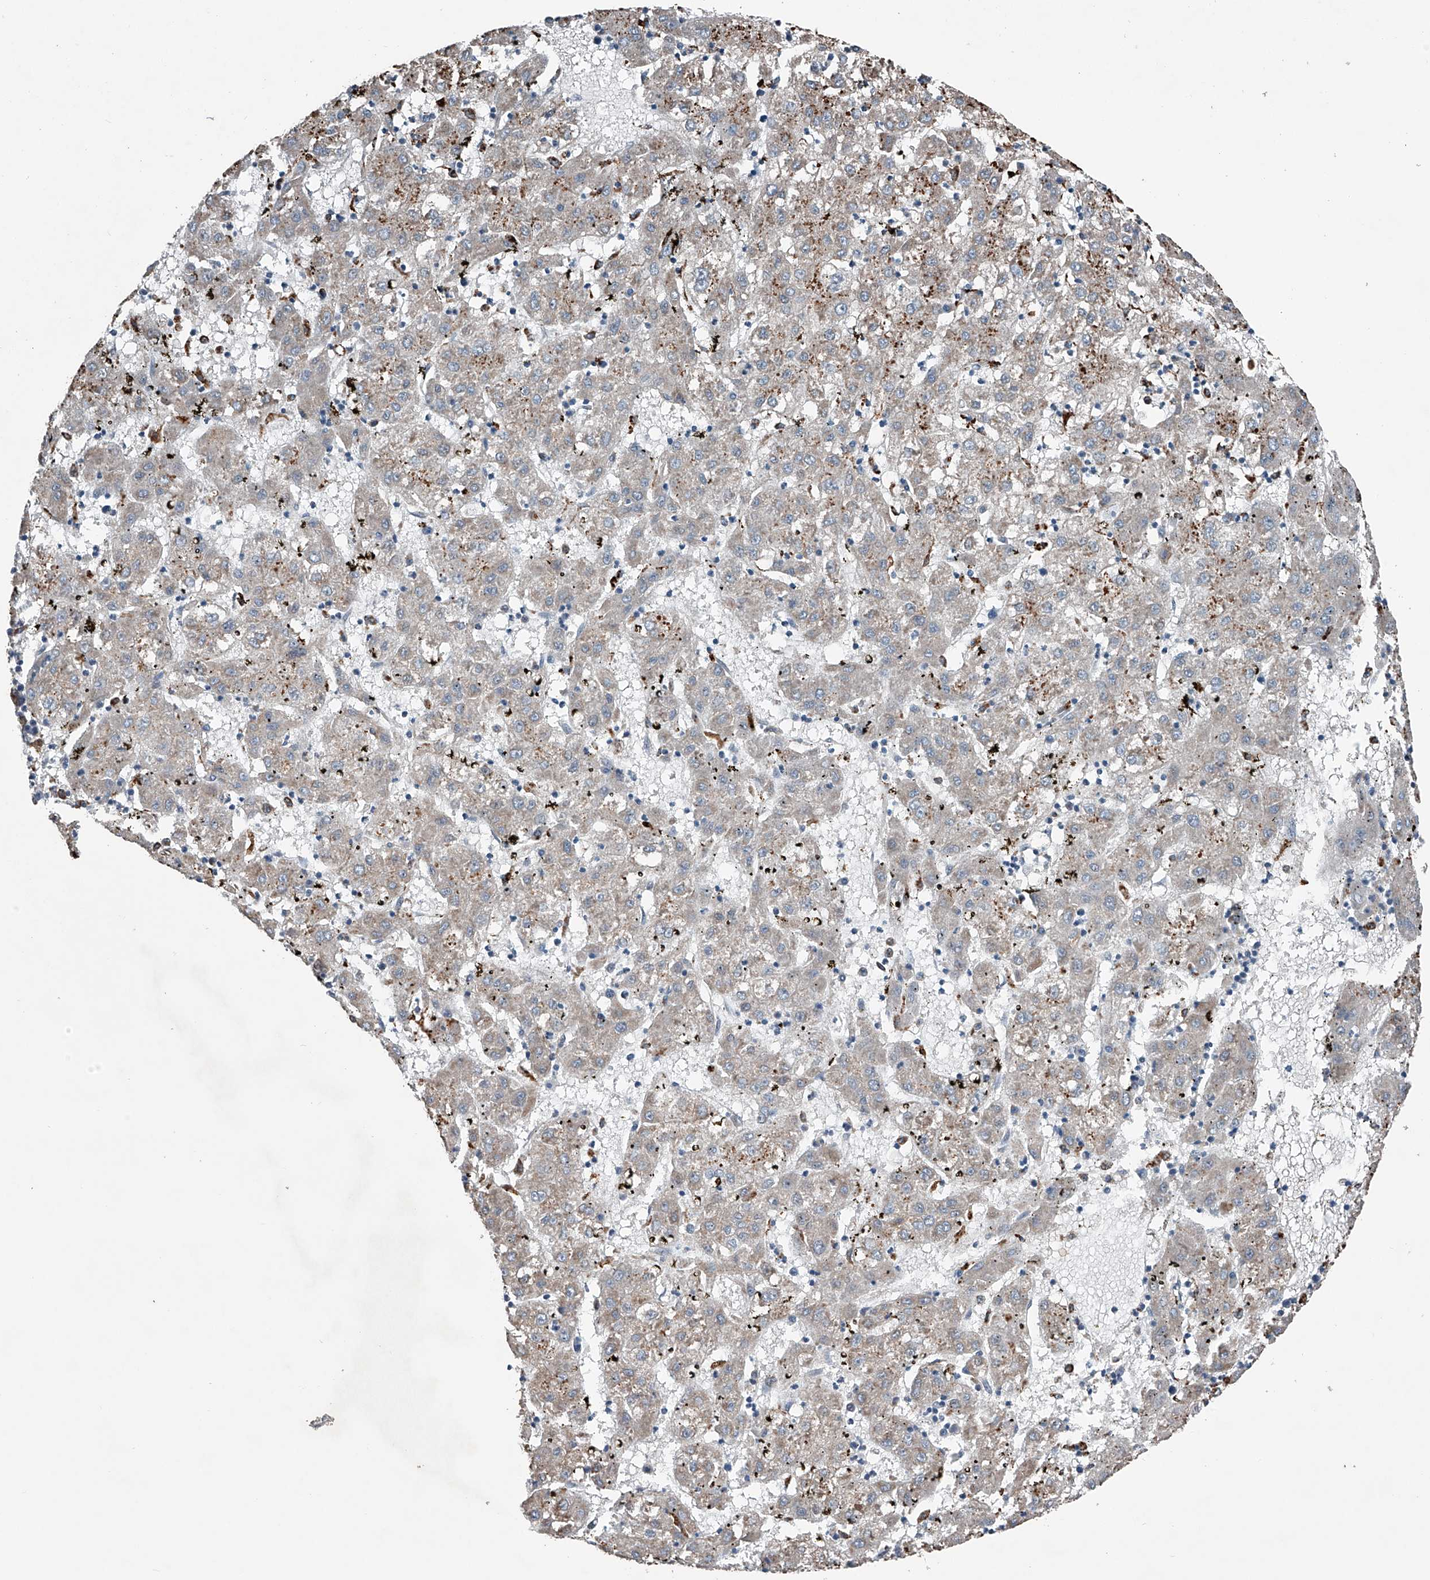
{"staining": {"intensity": "weak", "quantity": ">75%", "location": "cytoplasmic/membranous"}, "tissue": "liver cancer", "cell_type": "Tumor cells", "image_type": "cancer", "snomed": [{"axis": "morphology", "description": "Carcinoma, Hepatocellular, NOS"}, {"axis": "topography", "description": "Liver"}], "caption": "Protein expression analysis of human hepatocellular carcinoma (liver) reveals weak cytoplasmic/membranous positivity in about >75% of tumor cells. The staining is performed using DAB (3,3'-diaminobenzidine) brown chromogen to label protein expression. The nuclei are counter-stained blue using hematoxylin.", "gene": "ZNF772", "patient": {"sex": "male", "age": 72}}